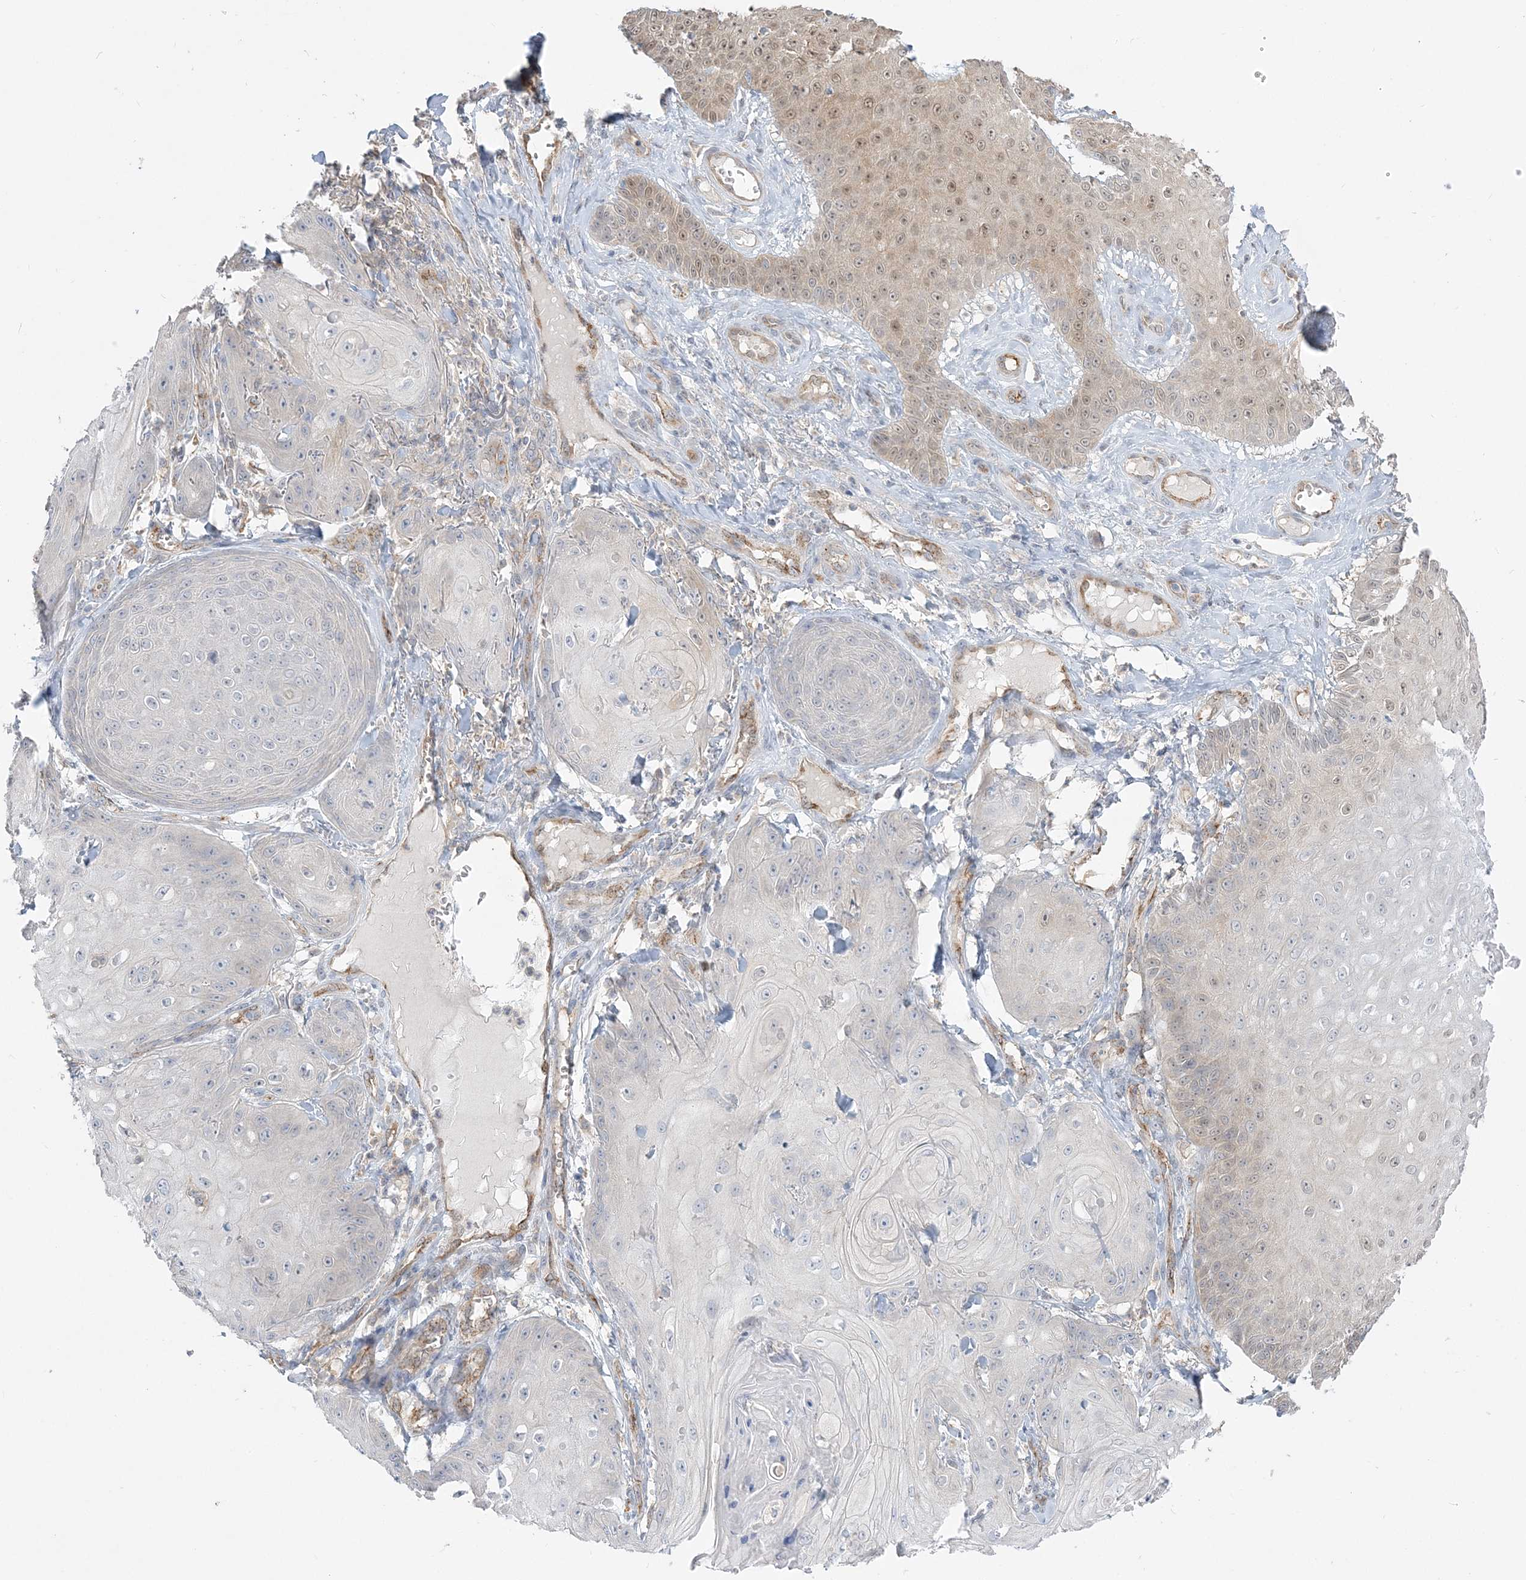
{"staining": {"intensity": "weak", "quantity": "<25%", "location": "cytoplasmic/membranous,nuclear"}, "tissue": "skin cancer", "cell_type": "Tumor cells", "image_type": "cancer", "snomed": [{"axis": "morphology", "description": "Squamous cell carcinoma, NOS"}, {"axis": "topography", "description": "Skin"}], "caption": "An image of human squamous cell carcinoma (skin) is negative for staining in tumor cells. Nuclei are stained in blue.", "gene": "INPP1", "patient": {"sex": "male", "age": 74}}